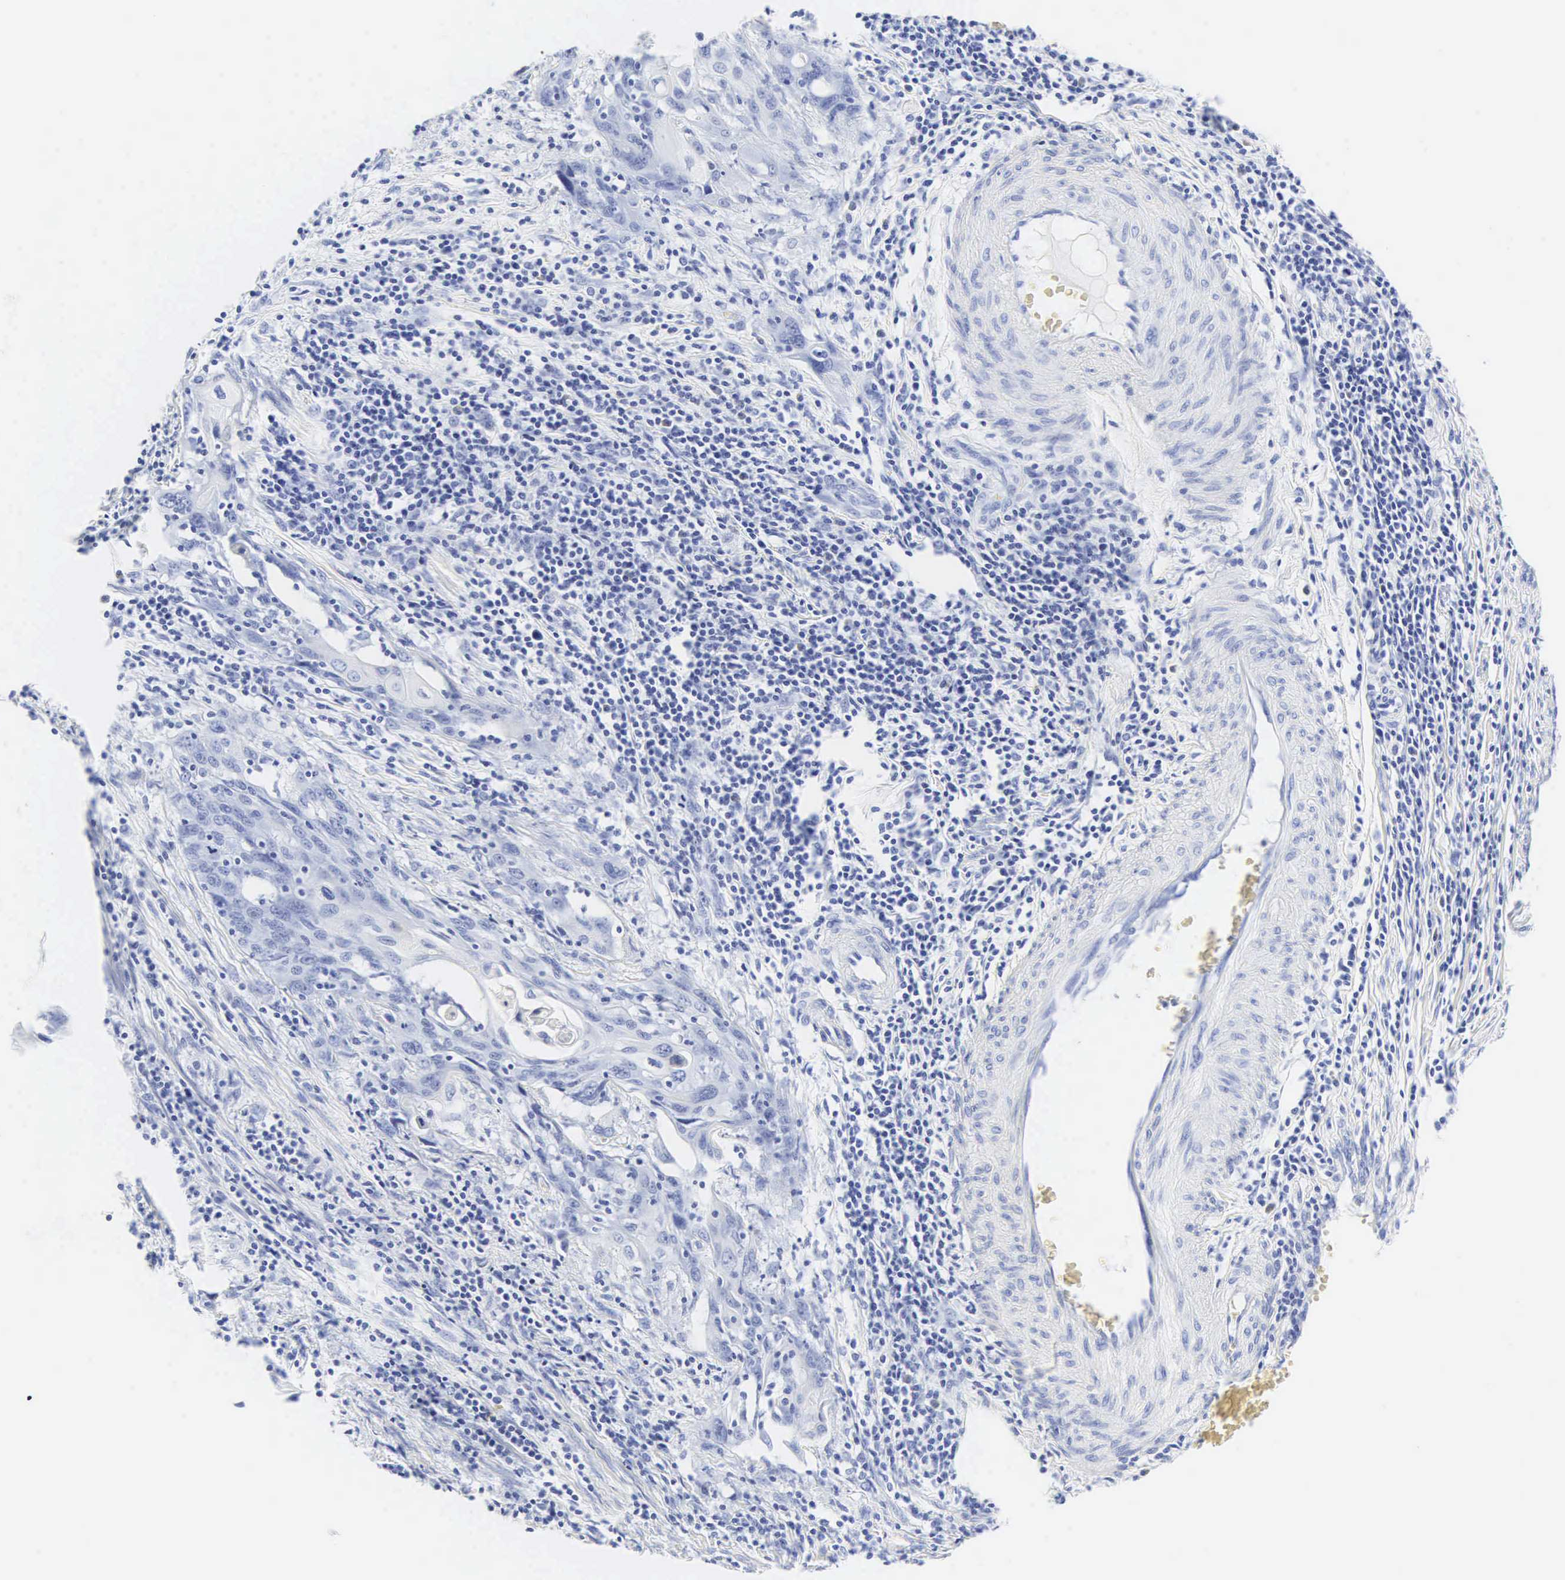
{"staining": {"intensity": "negative", "quantity": "none", "location": "none"}, "tissue": "cervical cancer", "cell_type": "Tumor cells", "image_type": "cancer", "snomed": [{"axis": "morphology", "description": "Squamous cell carcinoma, NOS"}, {"axis": "topography", "description": "Cervix"}], "caption": "Human cervical cancer (squamous cell carcinoma) stained for a protein using IHC demonstrates no positivity in tumor cells.", "gene": "CGB3", "patient": {"sex": "female", "age": 54}}